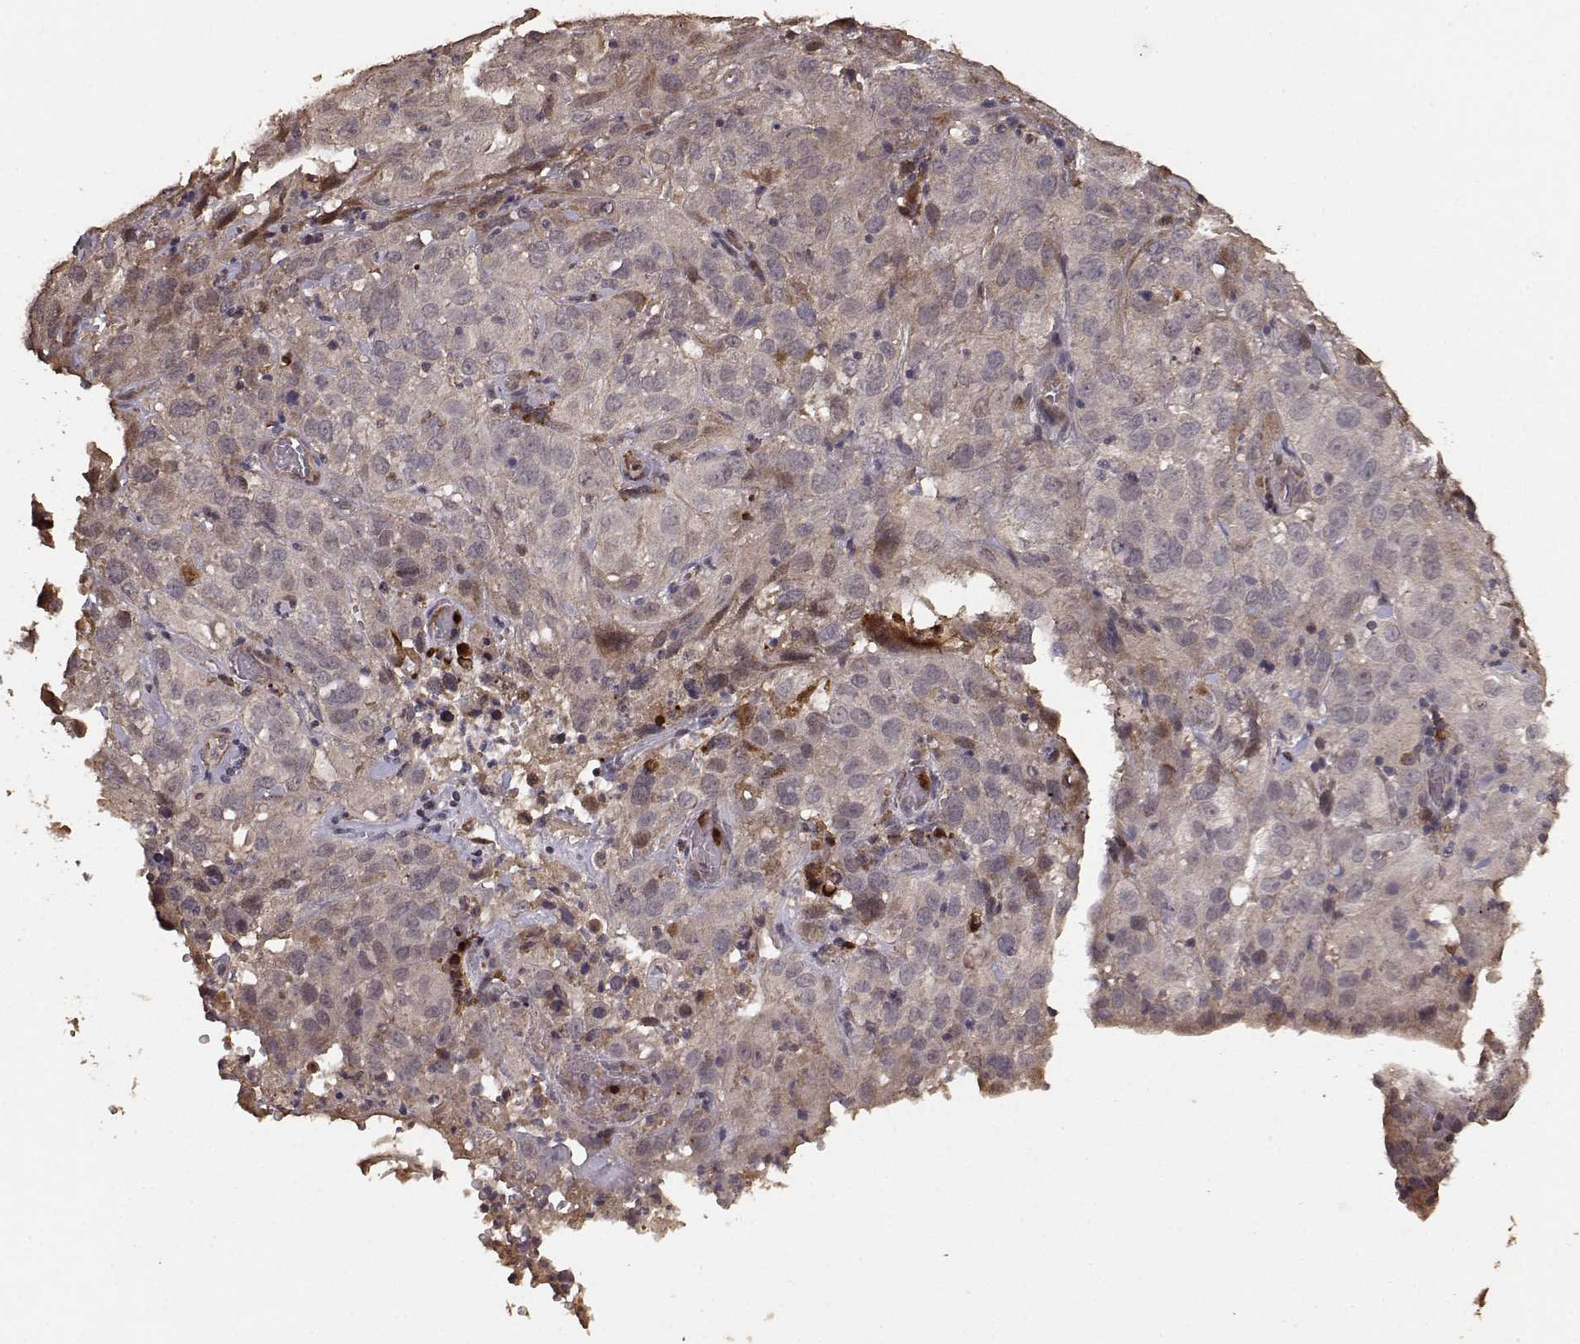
{"staining": {"intensity": "moderate", "quantity": "25%-75%", "location": "cytoplasmic/membranous"}, "tissue": "cervical cancer", "cell_type": "Tumor cells", "image_type": "cancer", "snomed": [{"axis": "morphology", "description": "Squamous cell carcinoma, NOS"}, {"axis": "topography", "description": "Cervix"}], "caption": "Protein expression analysis of cervical cancer (squamous cell carcinoma) displays moderate cytoplasmic/membranous positivity in approximately 25%-75% of tumor cells.", "gene": "USP15", "patient": {"sex": "female", "age": 32}}